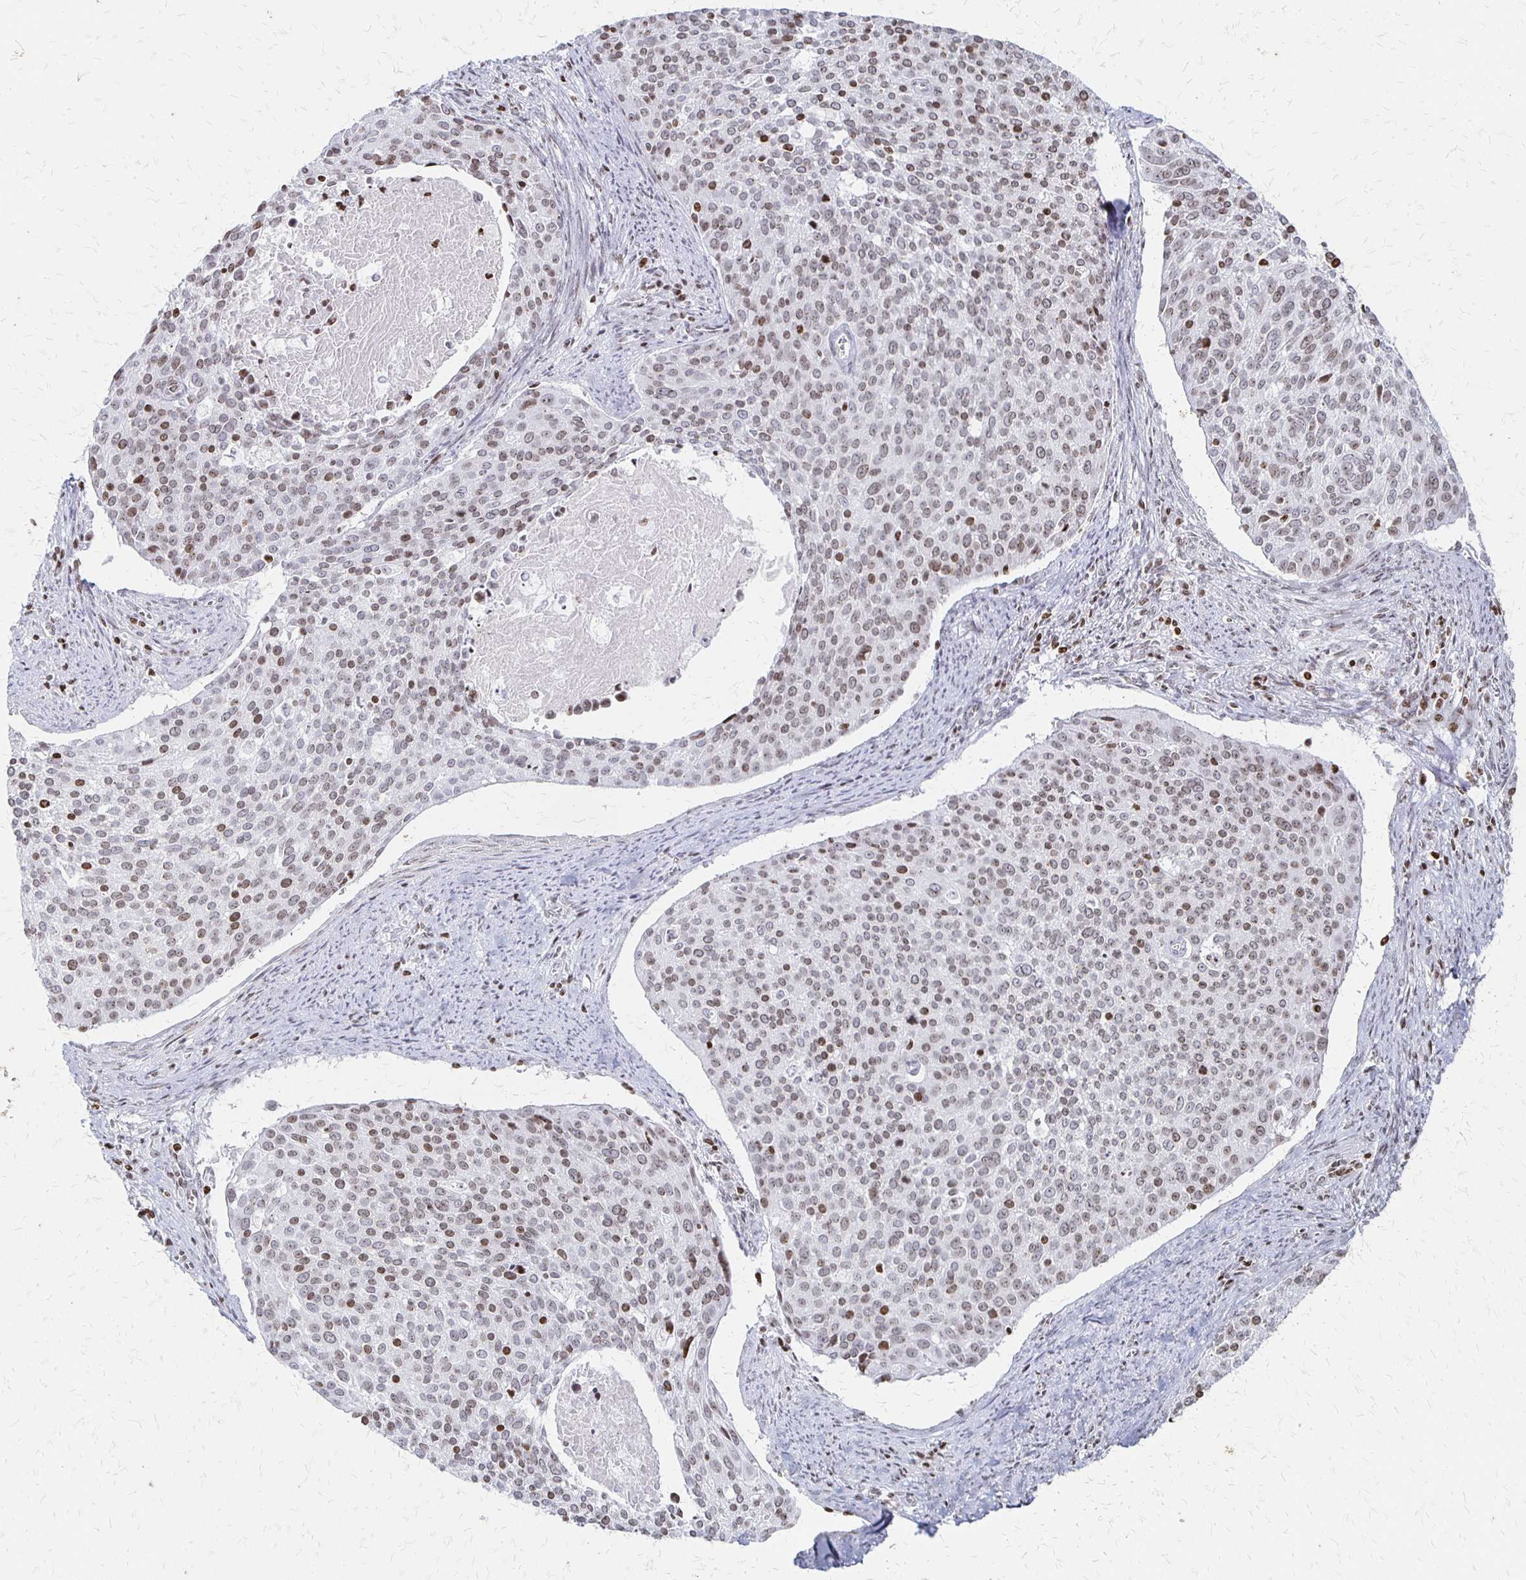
{"staining": {"intensity": "weak", "quantity": "25%-75%", "location": "nuclear"}, "tissue": "cervical cancer", "cell_type": "Tumor cells", "image_type": "cancer", "snomed": [{"axis": "morphology", "description": "Squamous cell carcinoma, NOS"}, {"axis": "topography", "description": "Cervix"}], "caption": "Immunohistochemistry of cervical squamous cell carcinoma shows low levels of weak nuclear expression in about 25%-75% of tumor cells.", "gene": "ZNF280C", "patient": {"sex": "female", "age": 39}}